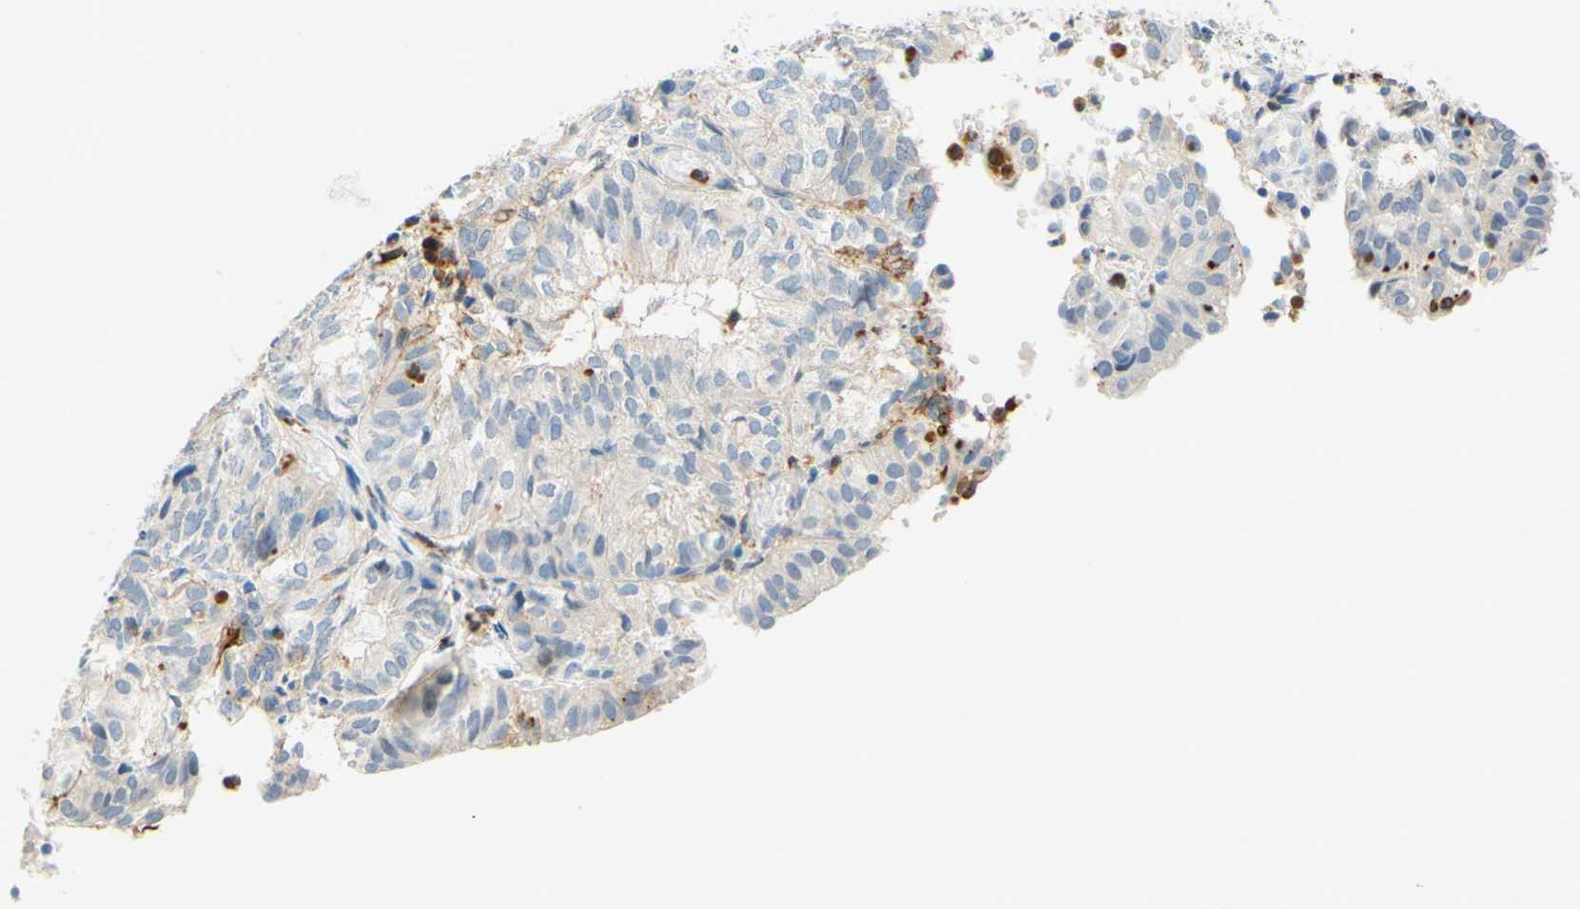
{"staining": {"intensity": "negative", "quantity": "none", "location": "none"}, "tissue": "endometrial cancer", "cell_type": "Tumor cells", "image_type": "cancer", "snomed": [{"axis": "morphology", "description": "Adenocarcinoma, NOS"}, {"axis": "topography", "description": "Uterus"}], "caption": "DAB (3,3'-diaminobenzidine) immunohistochemical staining of human endometrial cancer (adenocarcinoma) displays no significant expression in tumor cells. (DAB immunohistochemistry with hematoxylin counter stain).", "gene": "TREM2", "patient": {"sex": "female", "age": 60}}